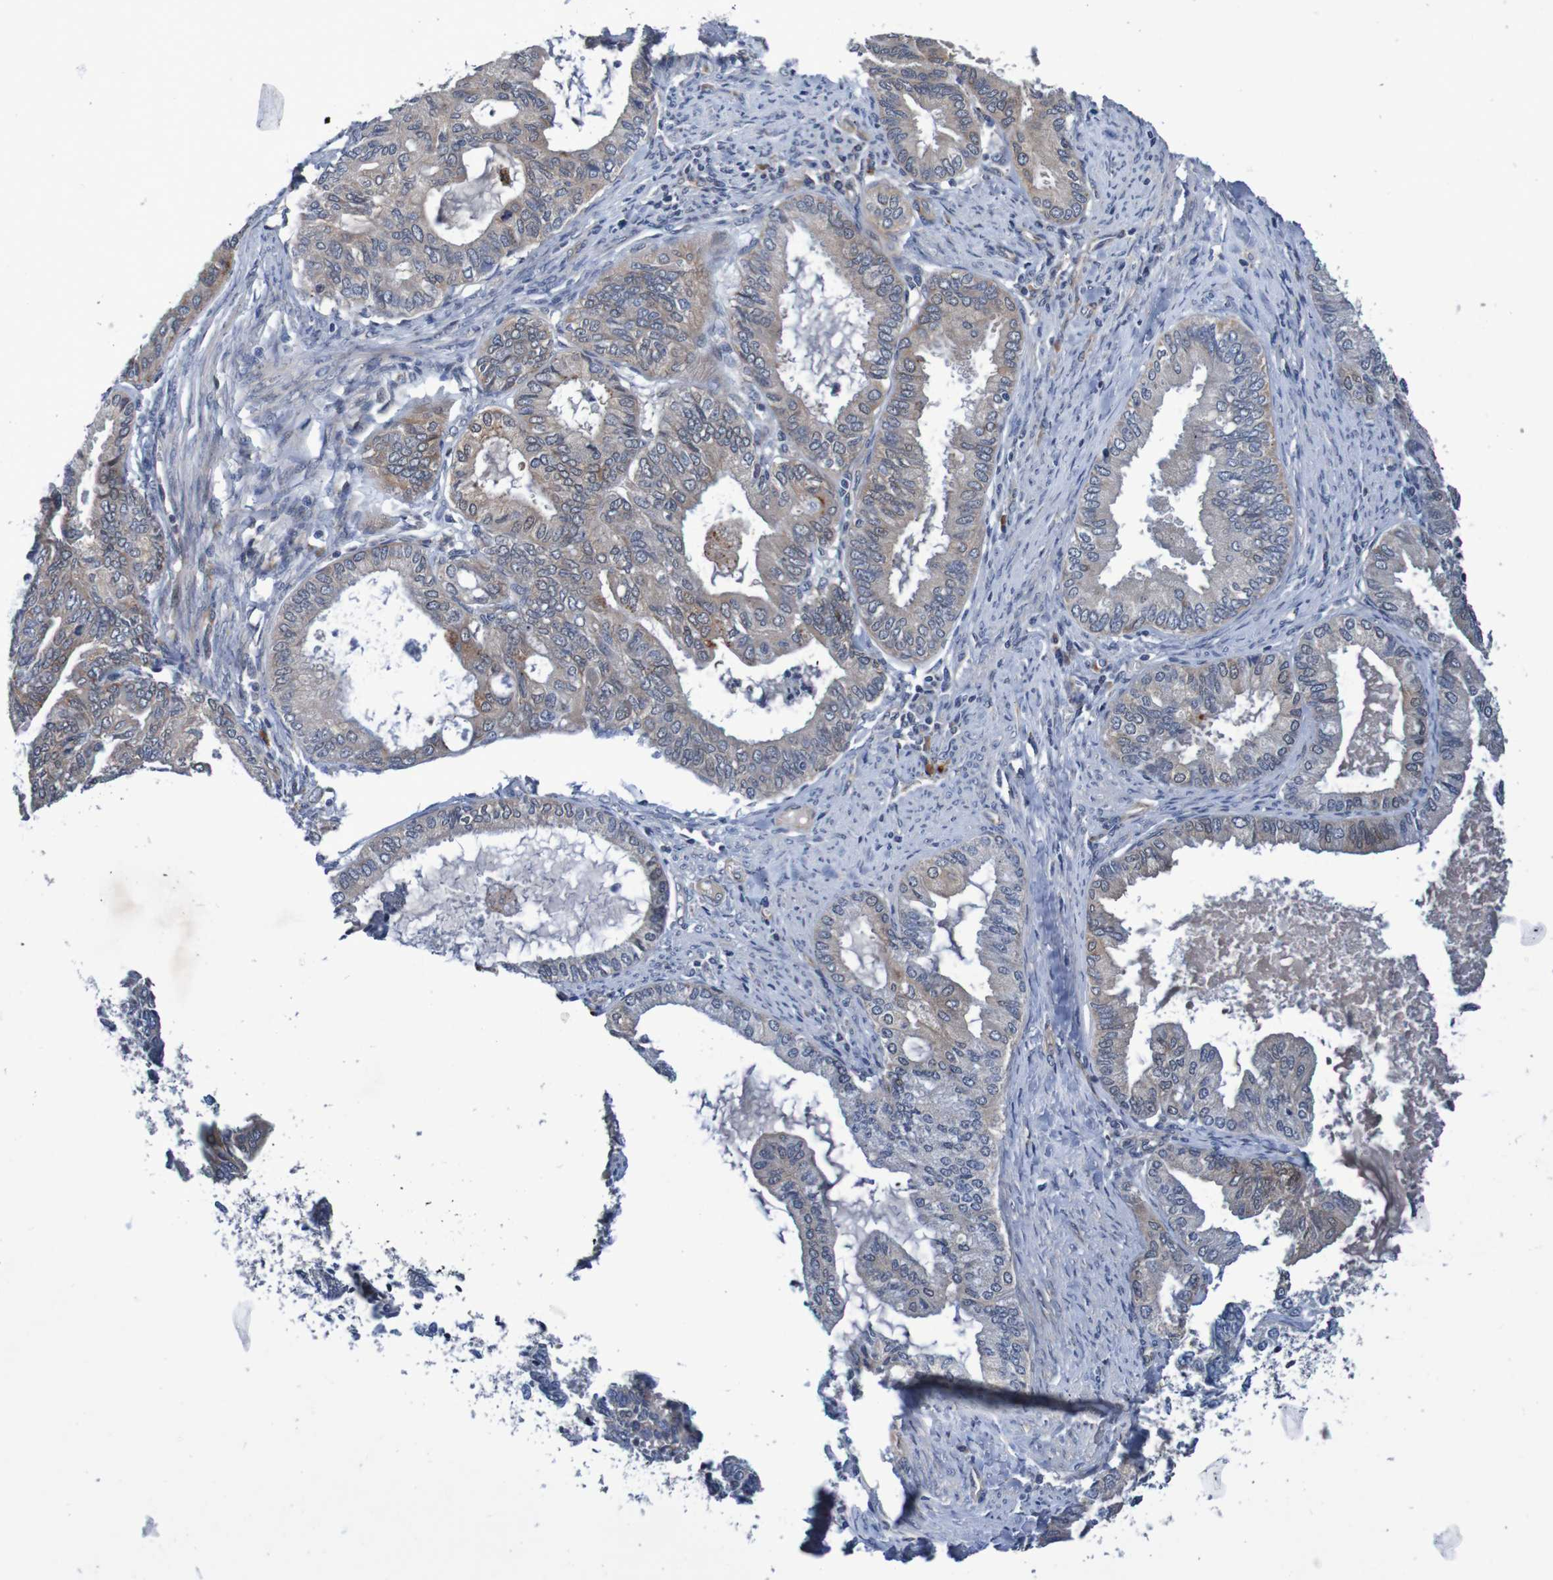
{"staining": {"intensity": "weak", "quantity": "<25%", "location": "cytoplasmic/membranous"}, "tissue": "endometrial cancer", "cell_type": "Tumor cells", "image_type": "cancer", "snomed": [{"axis": "morphology", "description": "Adenocarcinoma, NOS"}, {"axis": "topography", "description": "Endometrium"}], "caption": "Immunohistochemistry of human endometrial cancer (adenocarcinoma) reveals no expression in tumor cells.", "gene": "CPED1", "patient": {"sex": "female", "age": 86}}